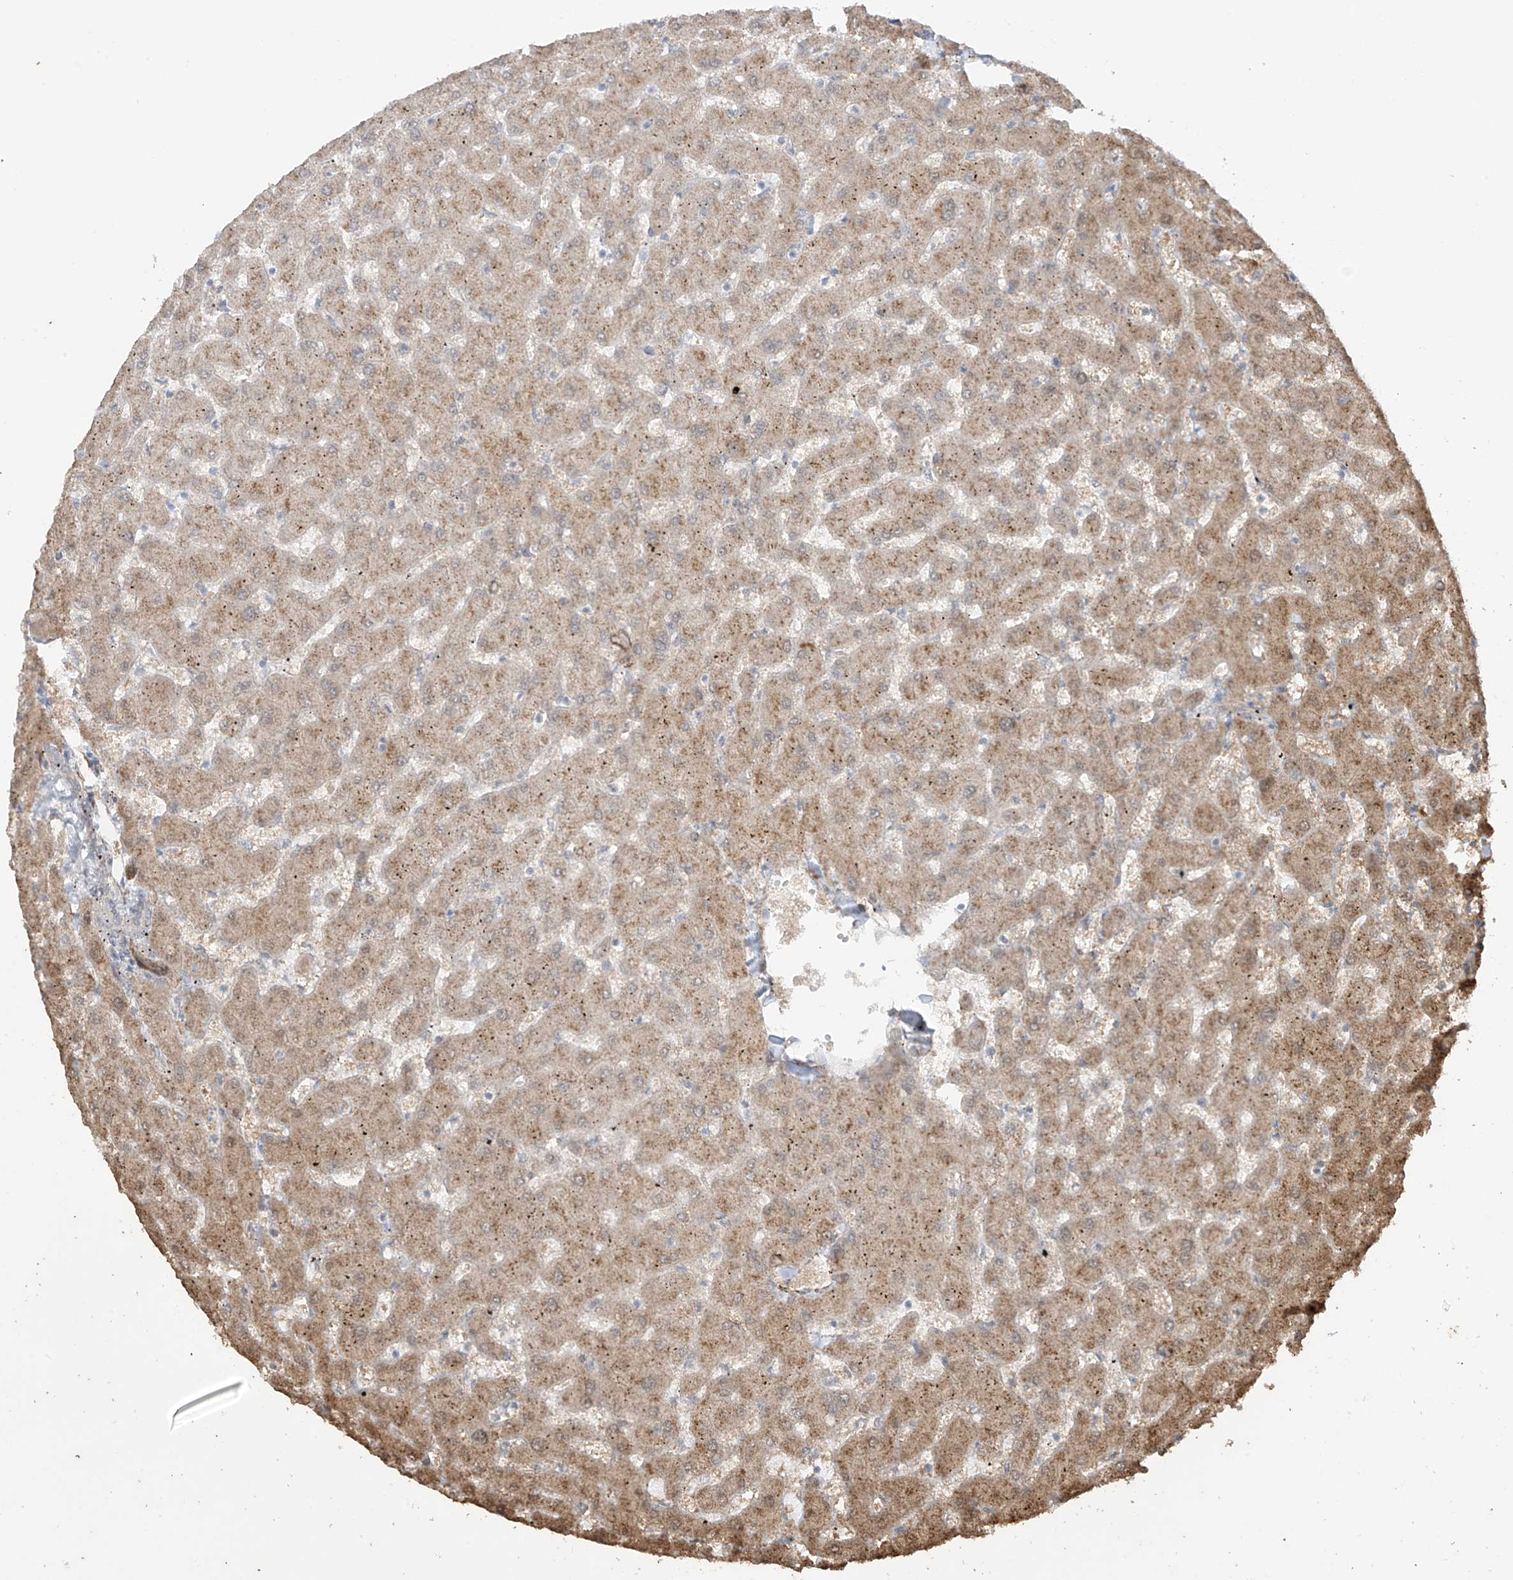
{"staining": {"intensity": "weak", "quantity": "<25%", "location": "cytoplasmic/membranous"}, "tissue": "liver", "cell_type": "Cholangiocytes", "image_type": "normal", "snomed": [{"axis": "morphology", "description": "Normal tissue, NOS"}, {"axis": "topography", "description": "Liver"}], "caption": "The image reveals no staining of cholangiocytes in benign liver.", "gene": "TTLL5", "patient": {"sex": "female", "age": 63}}